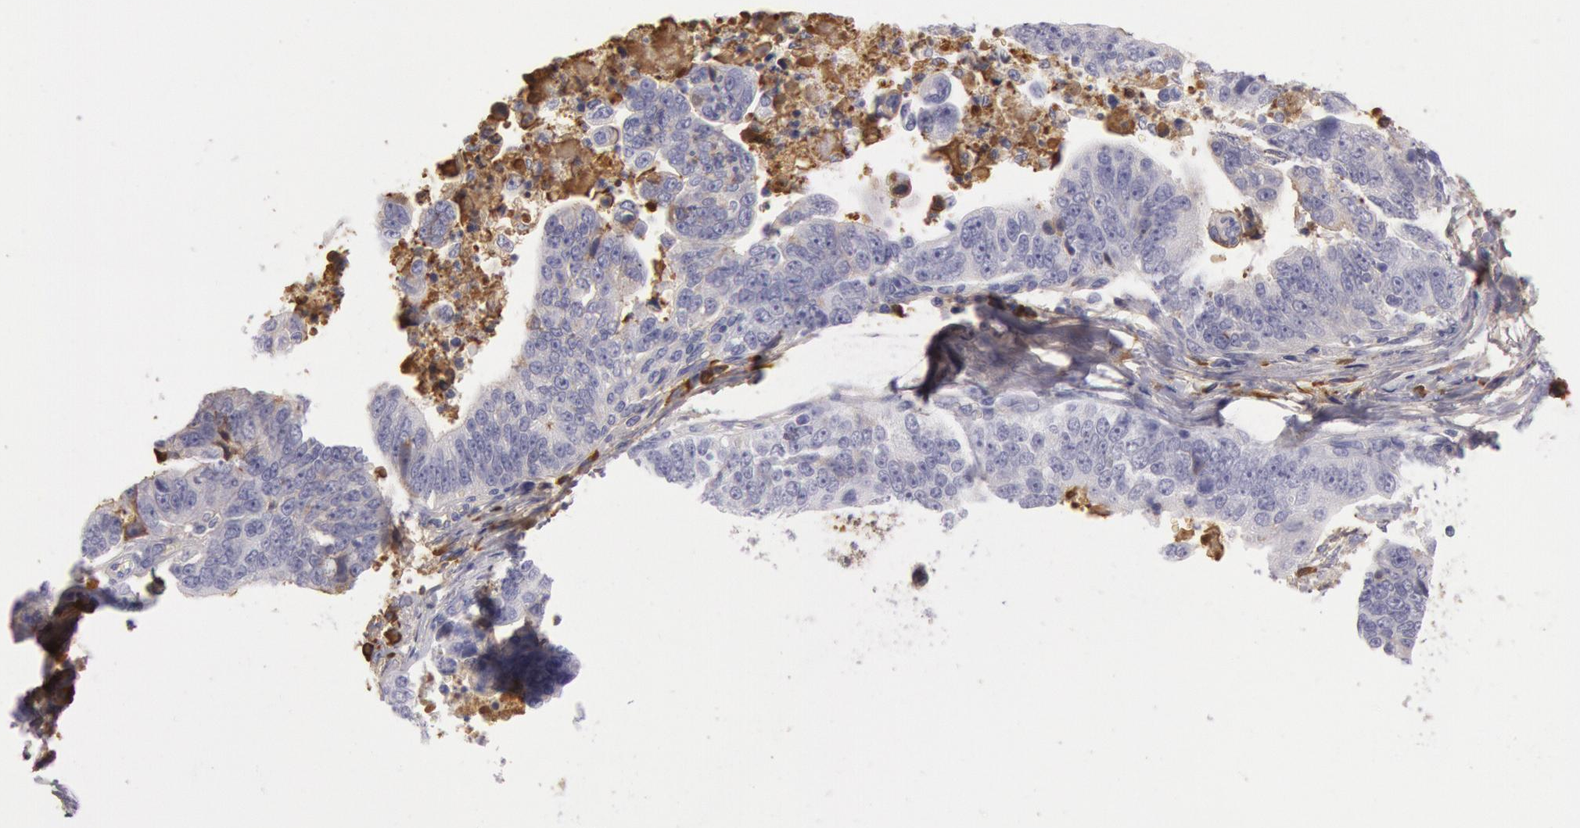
{"staining": {"intensity": "weak", "quantity": "<25%", "location": "cytoplasmic/membranous"}, "tissue": "stomach cancer", "cell_type": "Tumor cells", "image_type": "cancer", "snomed": [{"axis": "morphology", "description": "Adenocarcinoma, NOS"}, {"axis": "topography", "description": "Stomach, upper"}], "caption": "A high-resolution photomicrograph shows IHC staining of stomach adenocarcinoma, which displays no significant staining in tumor cells. The staining was performed using DAB (3,3'-diaminobenzidine) to visualize the protein expression in brown, while the nuclei were stained in blue with hematoxylin (Magnification: 20x).", "gene": "IGHG1", "patient": {"sex": "female", "age": 50}}